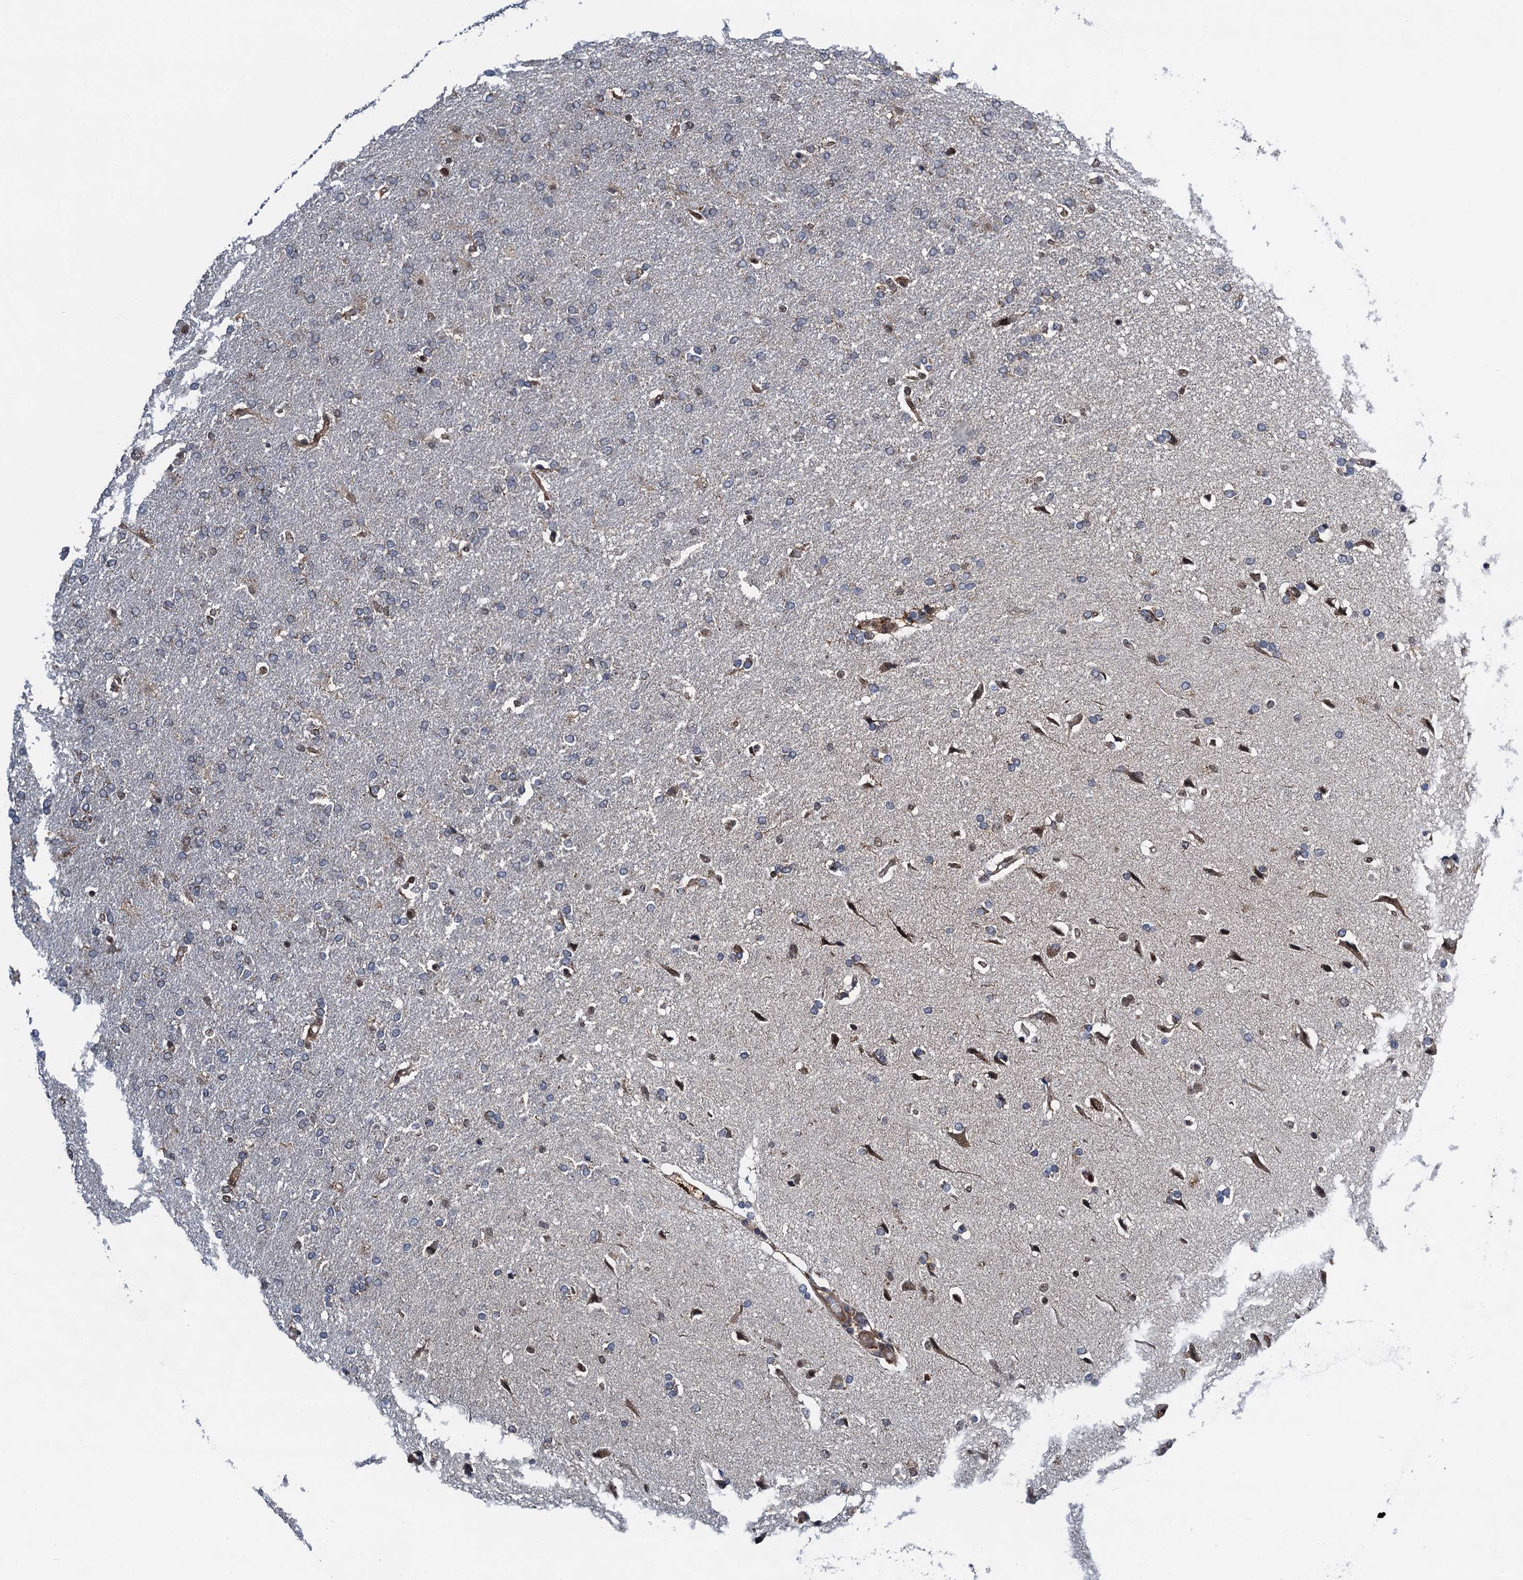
{"staining": {"intensity": "negative", "quantity": "none", "location": "none"}, "tissue": "glioma", "cell_type": "Tumor cells", "image_type": "cancer", "snomed": [{"axis": "morphology", "description": "Glioma, malignant, High grade"}, {"axis": "topography", "description": "Brain"}], "caption": "Immunohistochemistry photomicrograph of neoplastic tissue: human malignant glioma (high-grade) stained with DAB demonstrates no significant protein expression in tumor cells.", "gene": "CMPK2", "patient": {"sex": "male", "age": 72}}